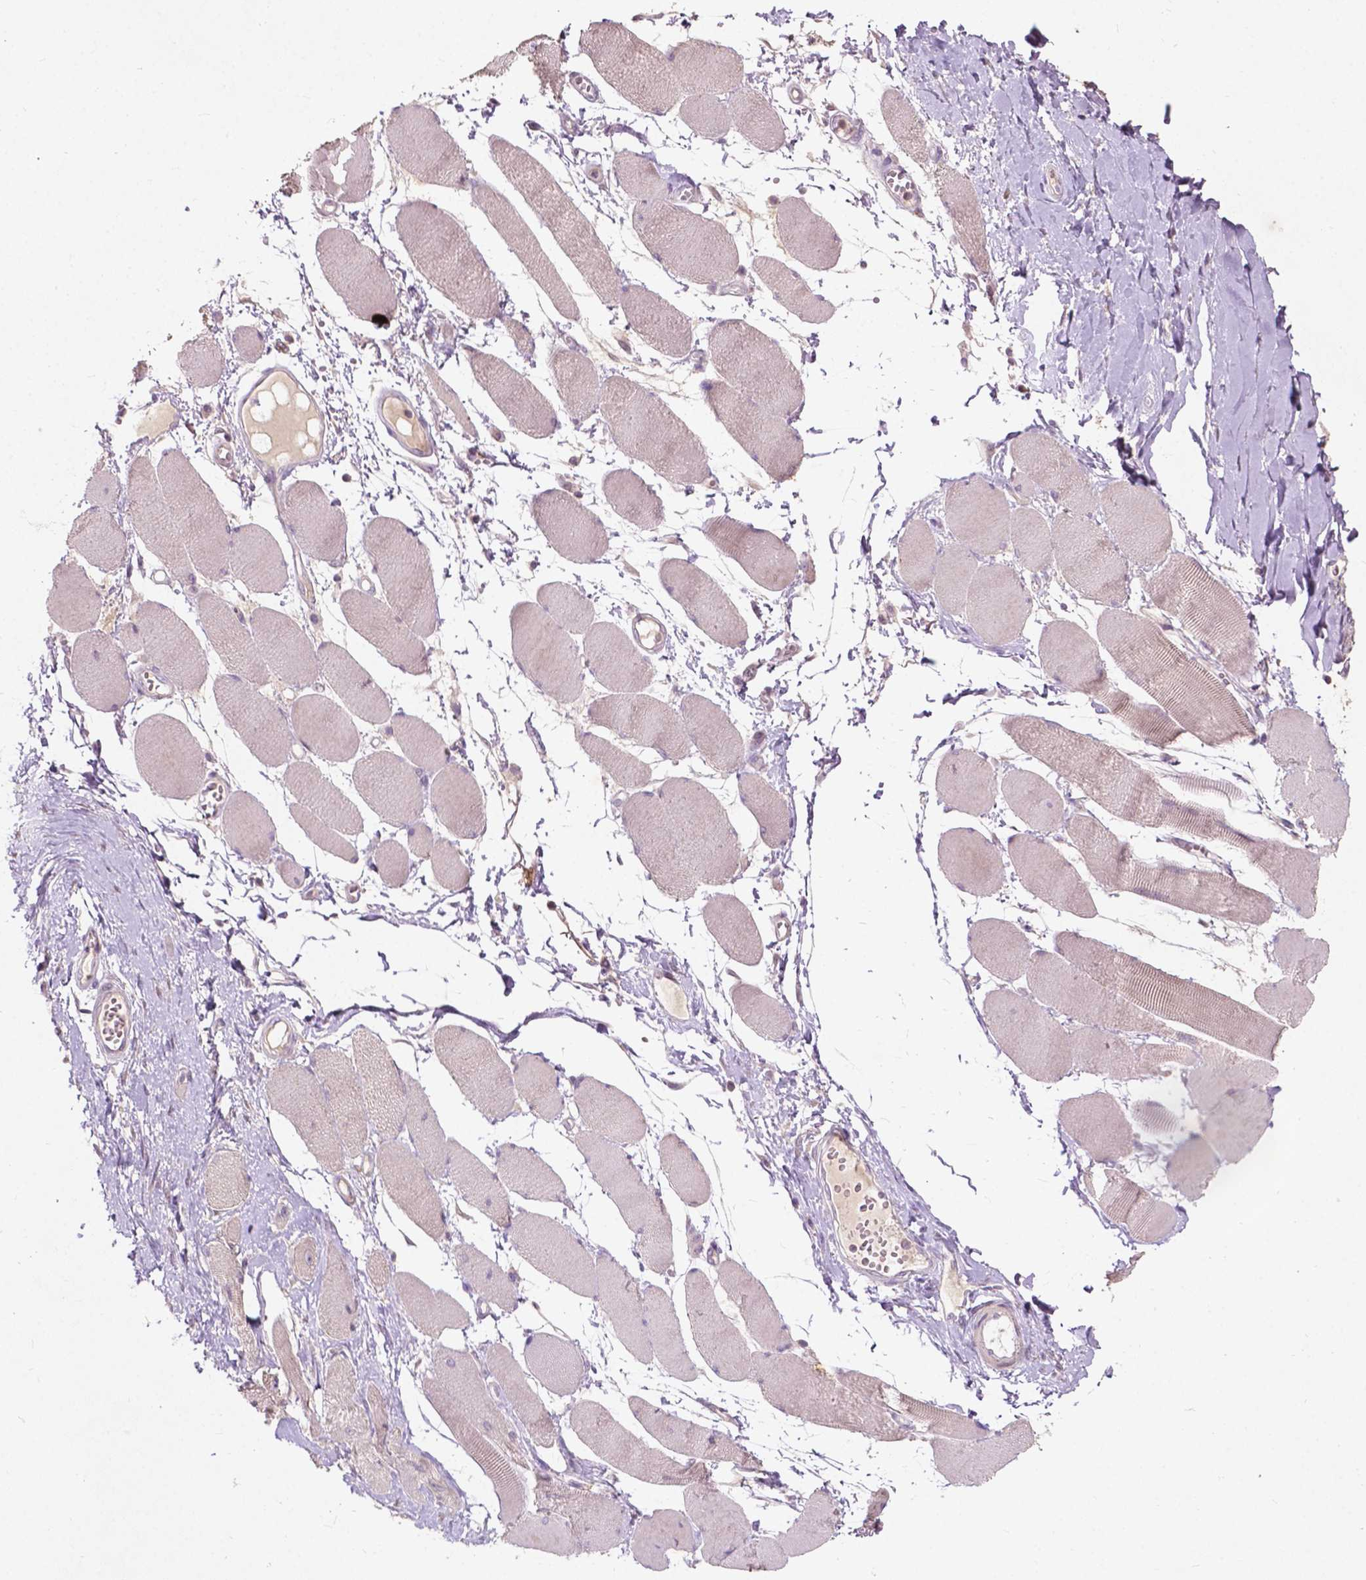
{"staining": {"intensity": "weak", "quantity": "<25%", "location": "cytoplasmic/membranous"}, "tissue": "skeletal muscle", "cell_type": "Myocytes", "image_type": "normal", "snomed": [{"axis": "morphology", "description": "Normal tissue, NOS"}, {"axis": "topography", "description": "Skeletal muscle"}], "caption": "DAB immunohistochemical staining of benign skeletal muscle displays no significant expression in myocytes.", "gene": "GPR37", "patient": {"sex": "female", "age": 75}}